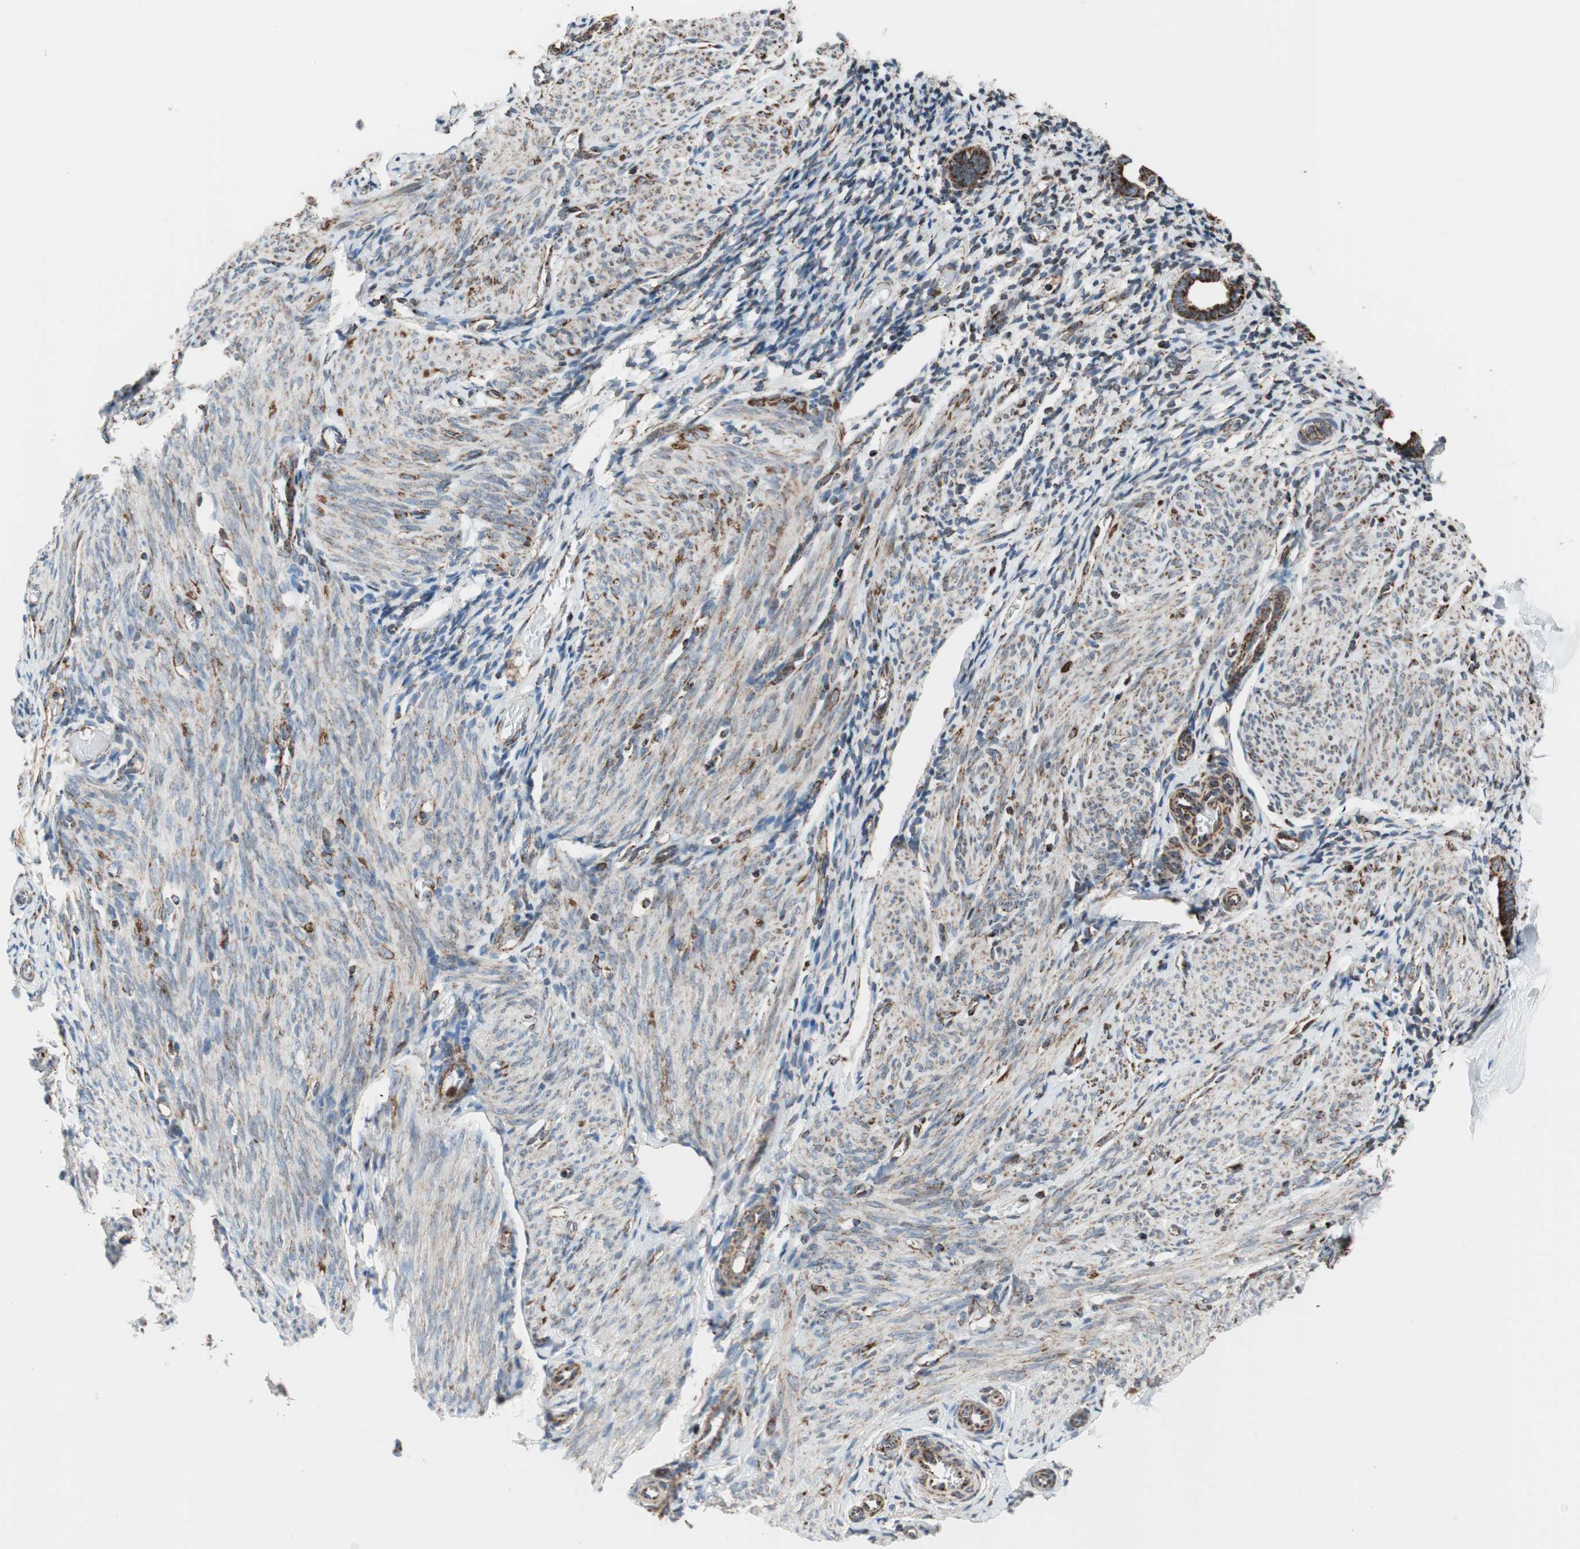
{"staining": {"intensity": "moderate", "quantity": "<25%", "location": "cytoplasmic/membranous"}, "tissue": "endometrium", "cell_type": "Cells in endometrial stroma", "image_type": "normal", "snomed": [{"axis": "morphology", "description": "Normal tissue, NOS"}, {"axis": "topography", "description": "Endometrium"}], "caption": "Endometrium was stained to show a protein in brown. There is low levels of moderate cytoplasmic/membranous positivity in approximately <25% of cells in endometrial stroma. (DAB (3,3'-diaminobenzidine) = brown stain, brightfield microscopy at high magnification).", "gene": "PCSK4", "patient": {"sex": "female", "age": 61}}